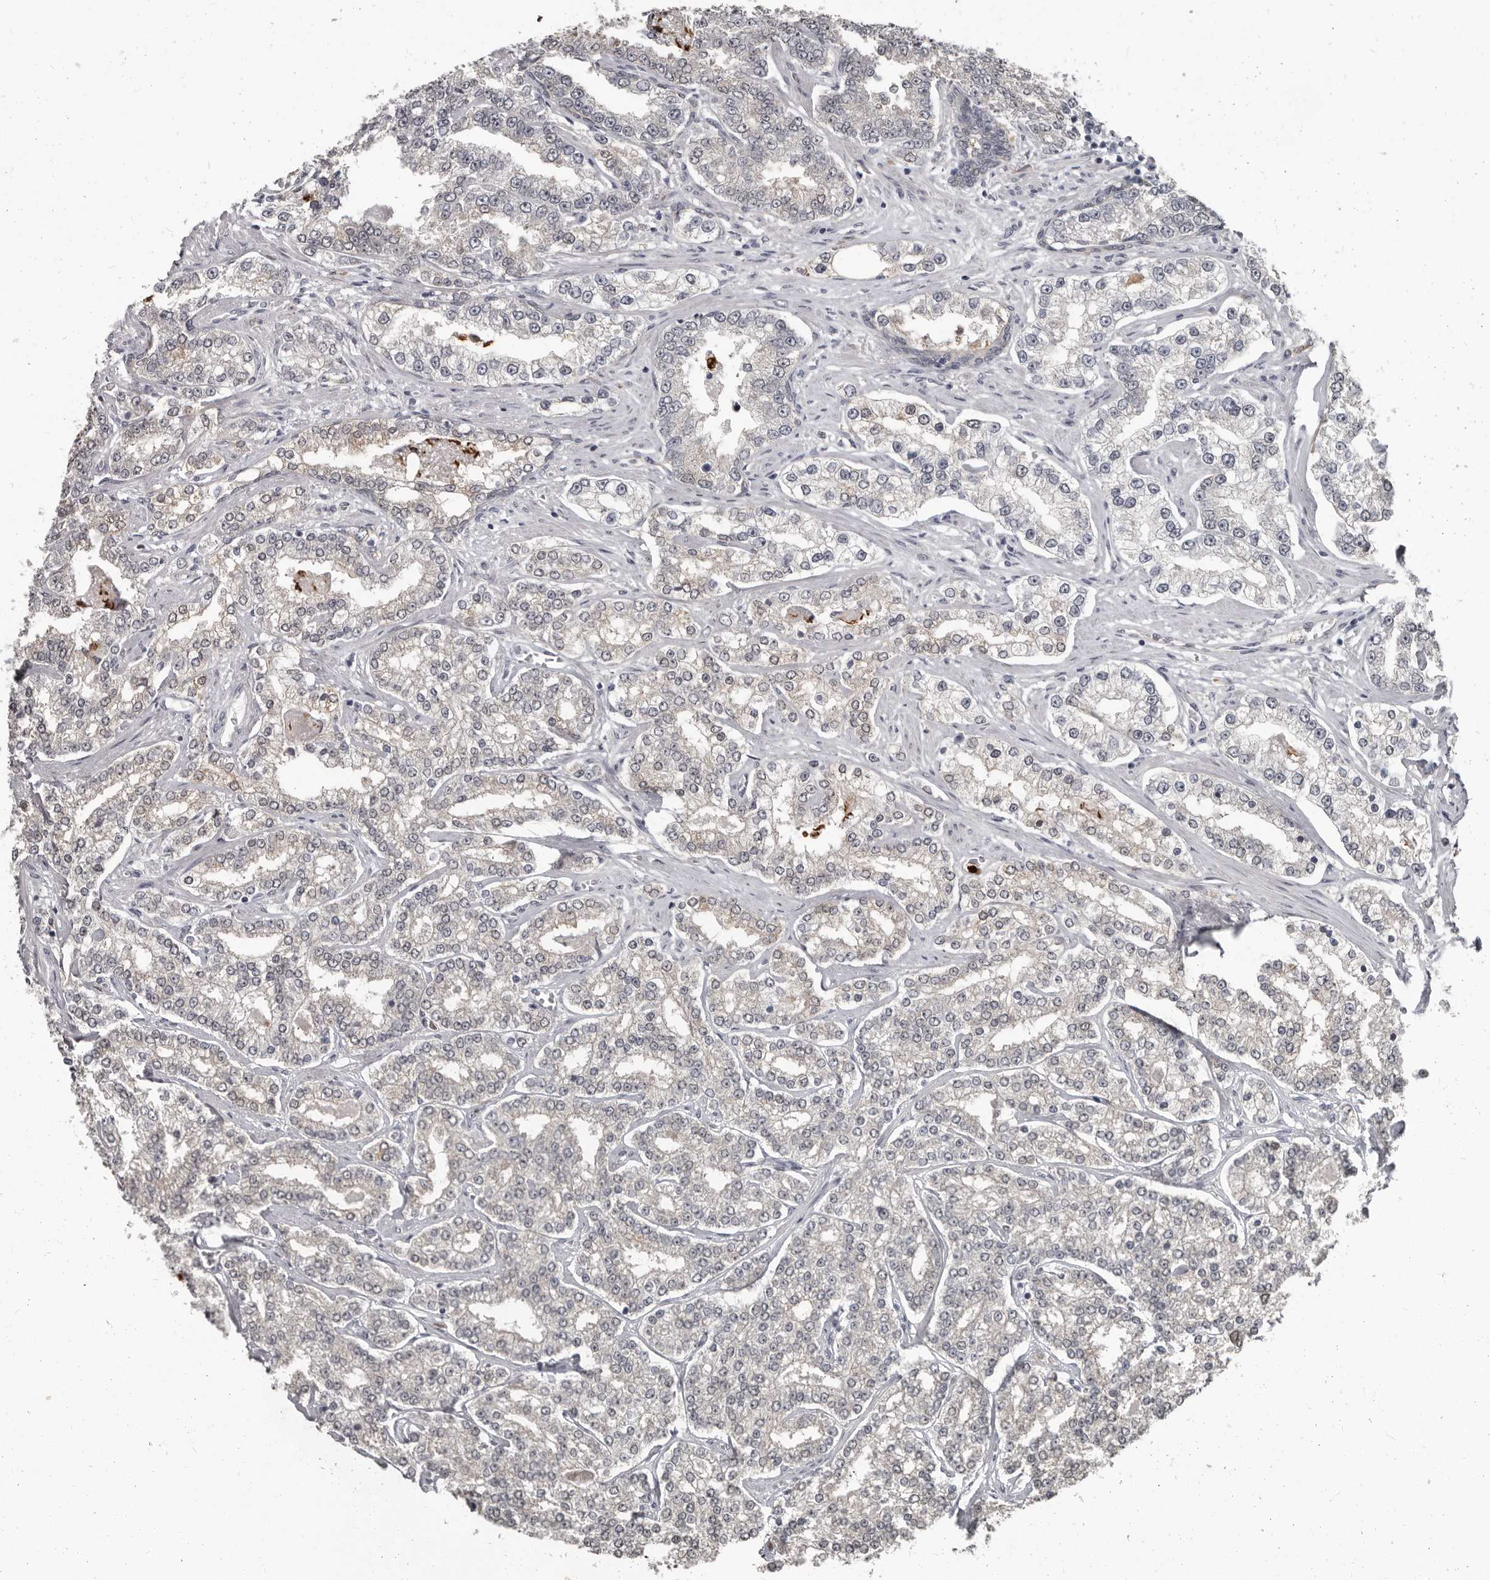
{"staining": {"intensity": "negative", "quantity": "none", "location": "none"}, "tissue": "prostate cancer", "cell_type": "Tumor cells", "image_type": "cancer", "snomed": [{"axis": "morphology", "description": "Normal tissue, NOS"}, {"axis": "morphology", "description": "Adenocarcinoma, High grade"}, {"axis": "topography", "description": "Prostate"}], "caption": "Image shows no protein staining in tumor cells of prostate high-grade adenocarcinoma tissue.", "gene": "GPR157", "patient": {"sex": "male", "age": 83}}